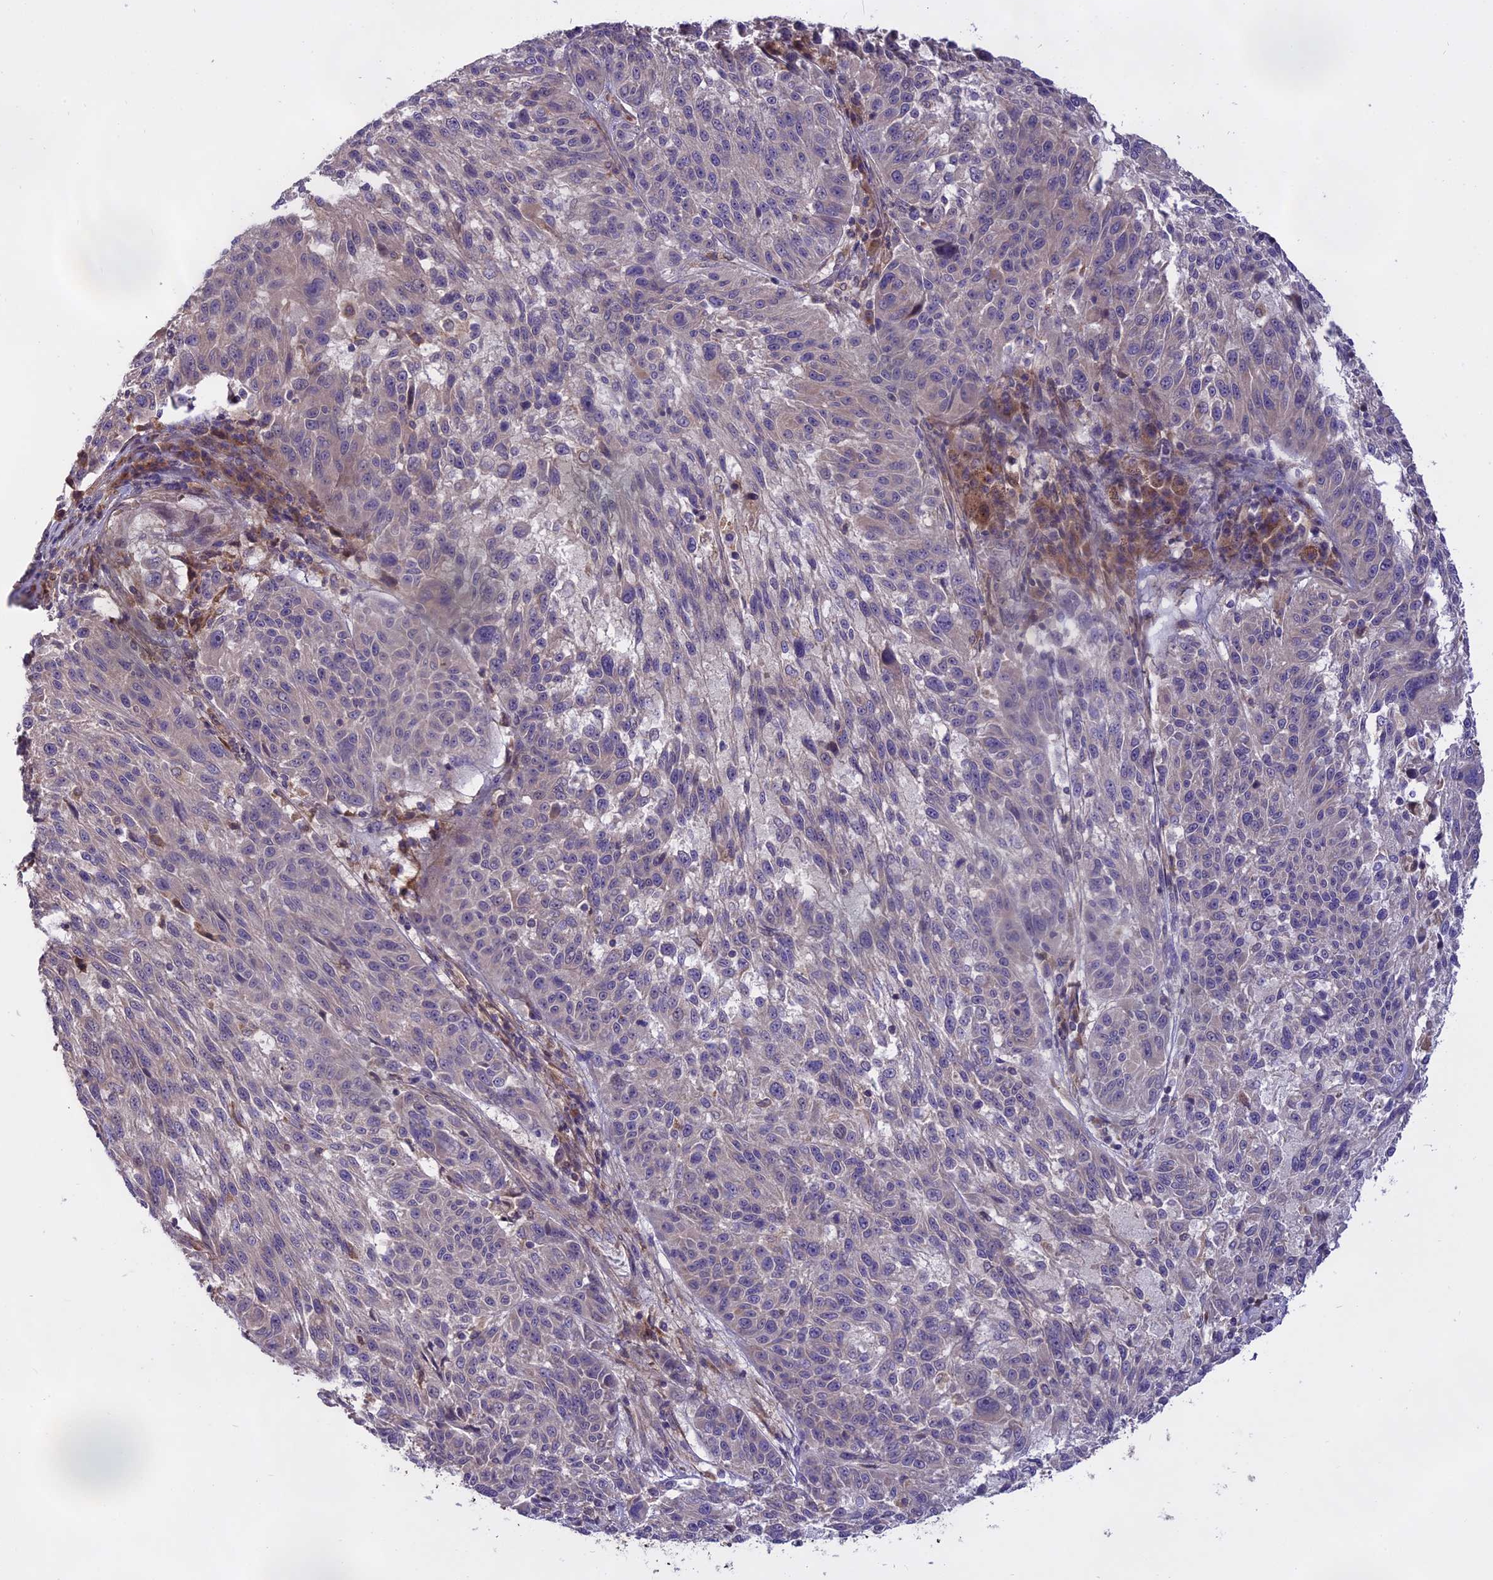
{"staining": {"intensity": "negative", "quantity": "none", "location": "none"}, "tissue": "melanoma", "cell_type": "Tumor cells", "image_type": "cancer", "snomed": [{"axis": "morphology", "description": "Malignant melanoma, NOS"}, {"axis": "topography", "description": "Skin"}], "caption": "This is an immunohistochemistry histopathology image of human malignant melanoma. There is no positivity in tumor cells.", "gene": "MEMO1", "patient": {"sex": "male", "age": 53}}